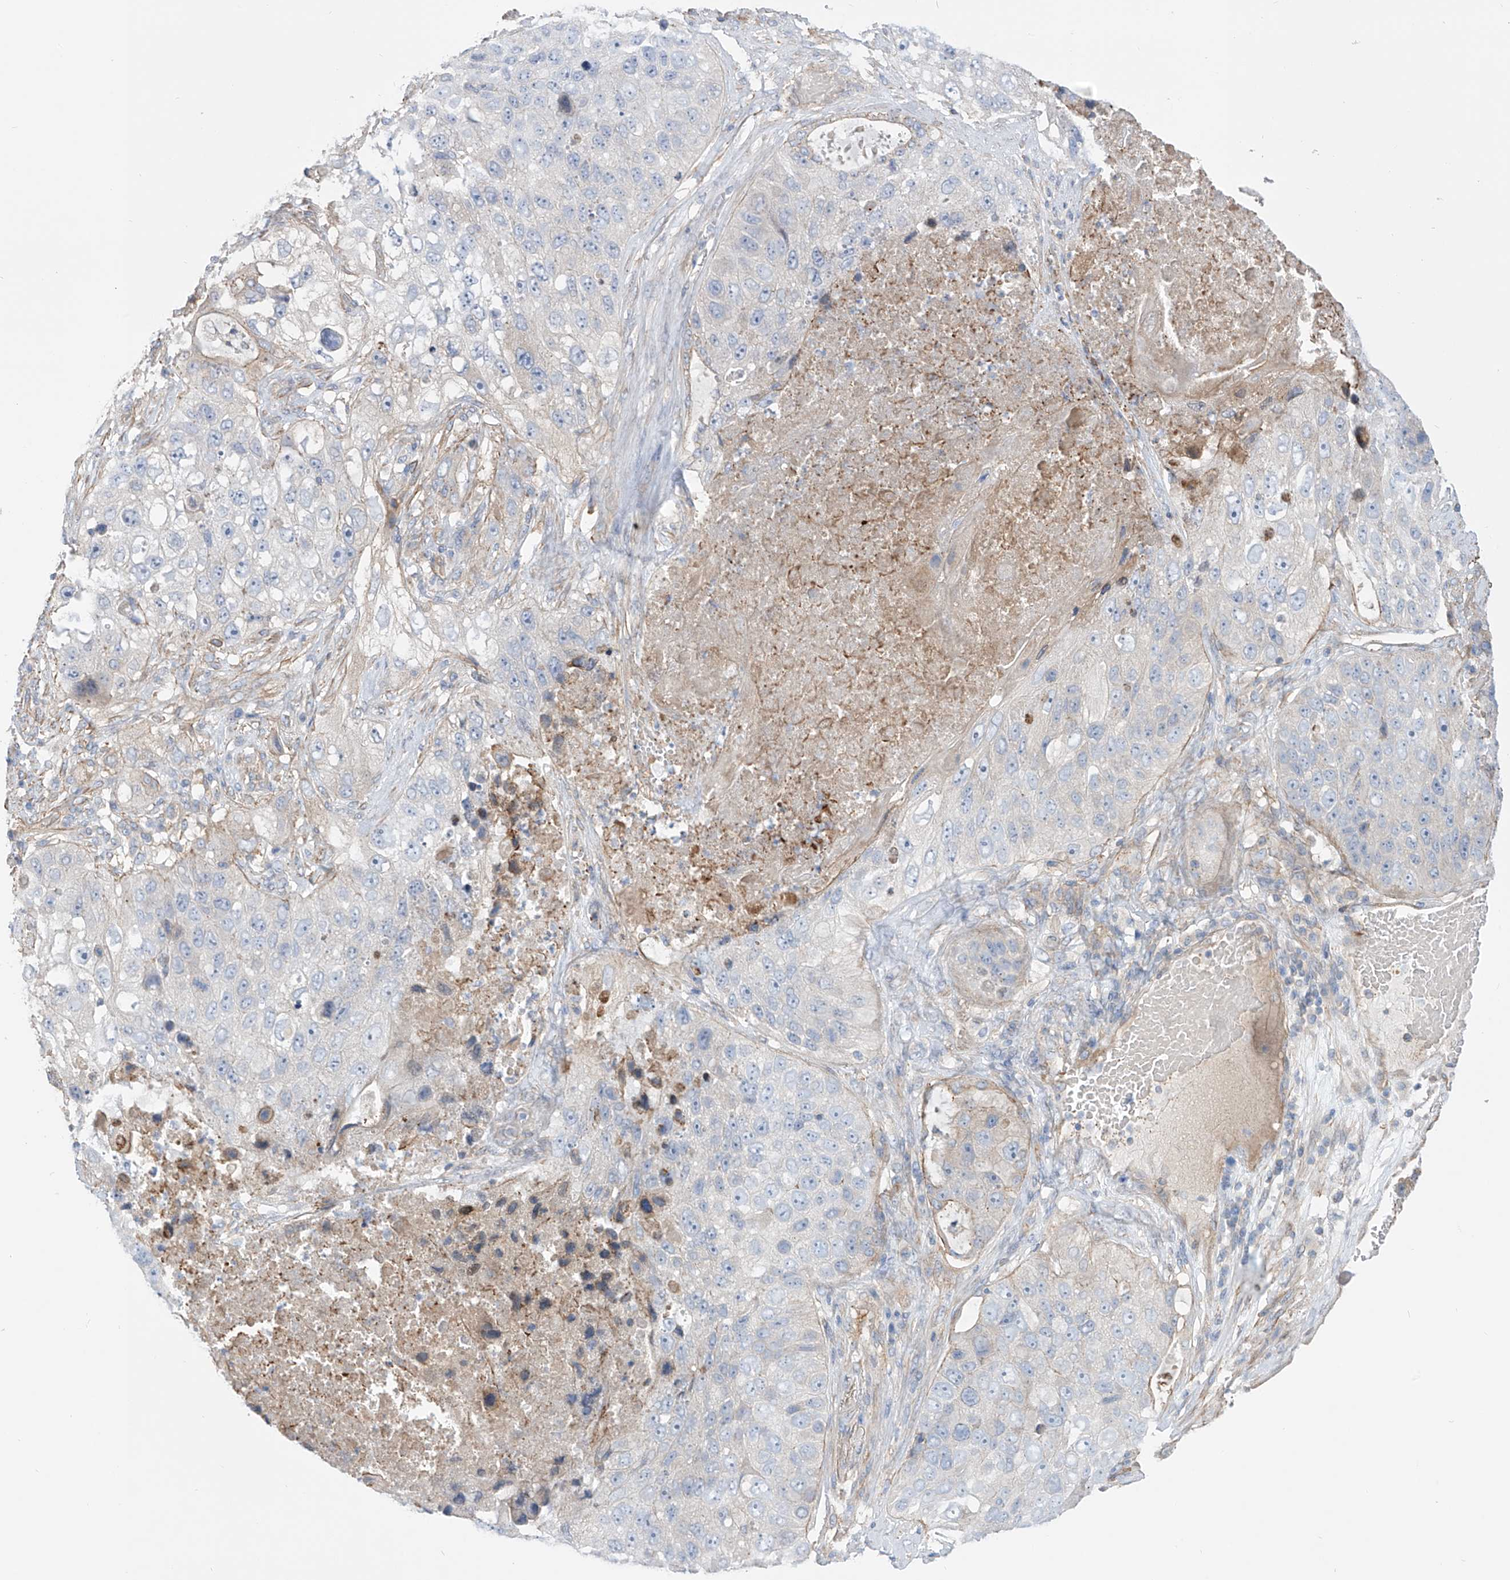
{"staining": {"intensity": "negative", "quantity": "none", "location": "none"}, "tissue": "lung cancer", "cell_type": "Tumor cells", "image_type": "cancer", "snomed": [{"axis": "morphology", "description": "Squamous cell carcinoma, NOS"}, {"axis": "topography", "description": "Lung"}], "caption": "Squamous cell carcinoma (lung) stained for a protein using immunohistochemistry shows no expression tumor cells.", "gene": "TMEM209", "patient": {"sex": "male", "age": 61}}